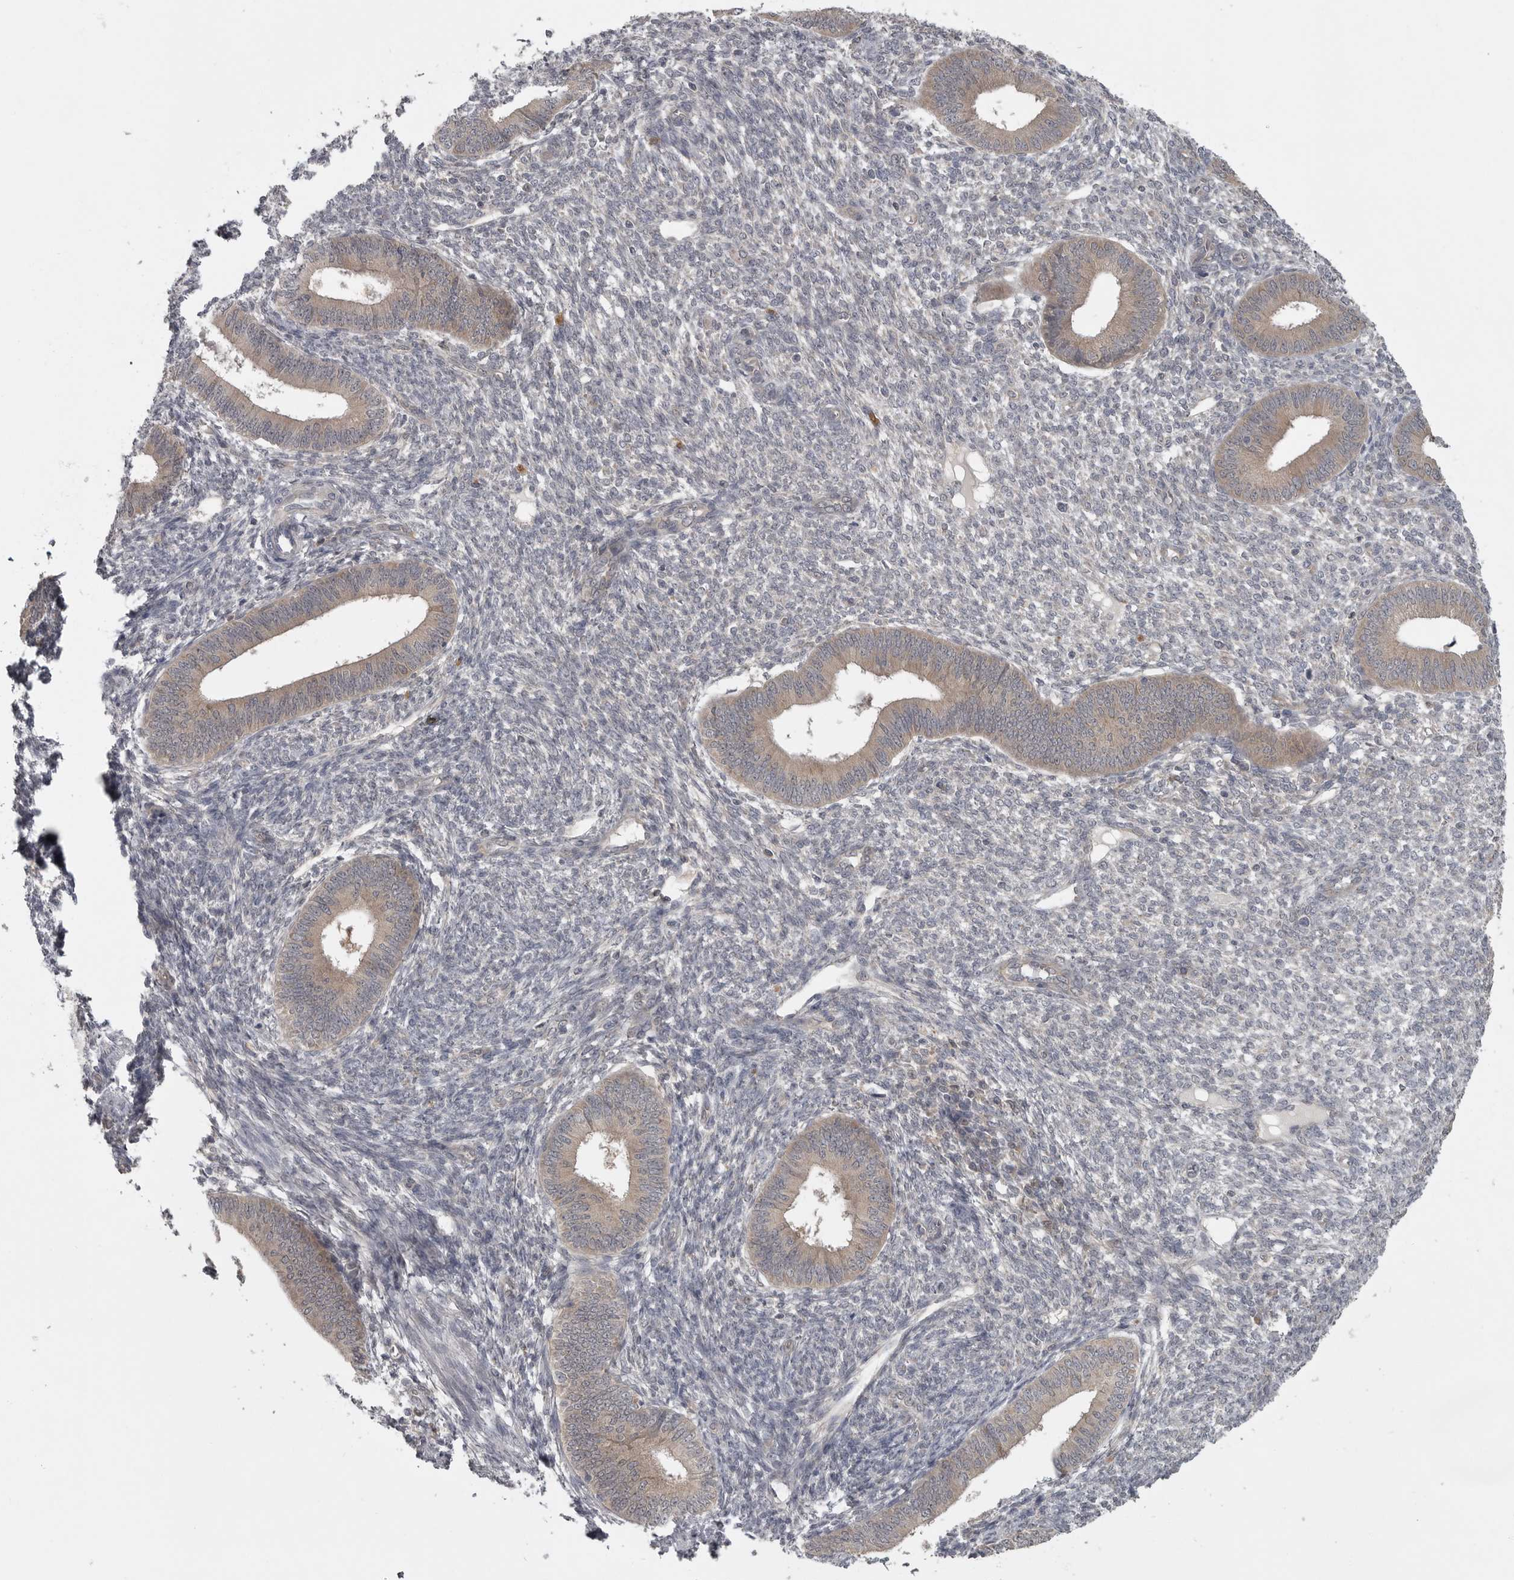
{"staining": {"intensity": "negative", "quantity": "none", "location": "none"}, "tissue": "endometrium", "cell_type": "Cells in endometrial stroma", "image_type": "normal", "snomed": [{"axis": "morphology", "description": "Normal tissue, NOS"}, {"axis": "topography", "description": "Endometrium"}], "caption": "This is a micrograph of IHC staining of benign endometrium, which shows no positivity in cells in endometrial stroma.", "gene": "PHF13", "patient": {"sex": "female", "age": 46}}